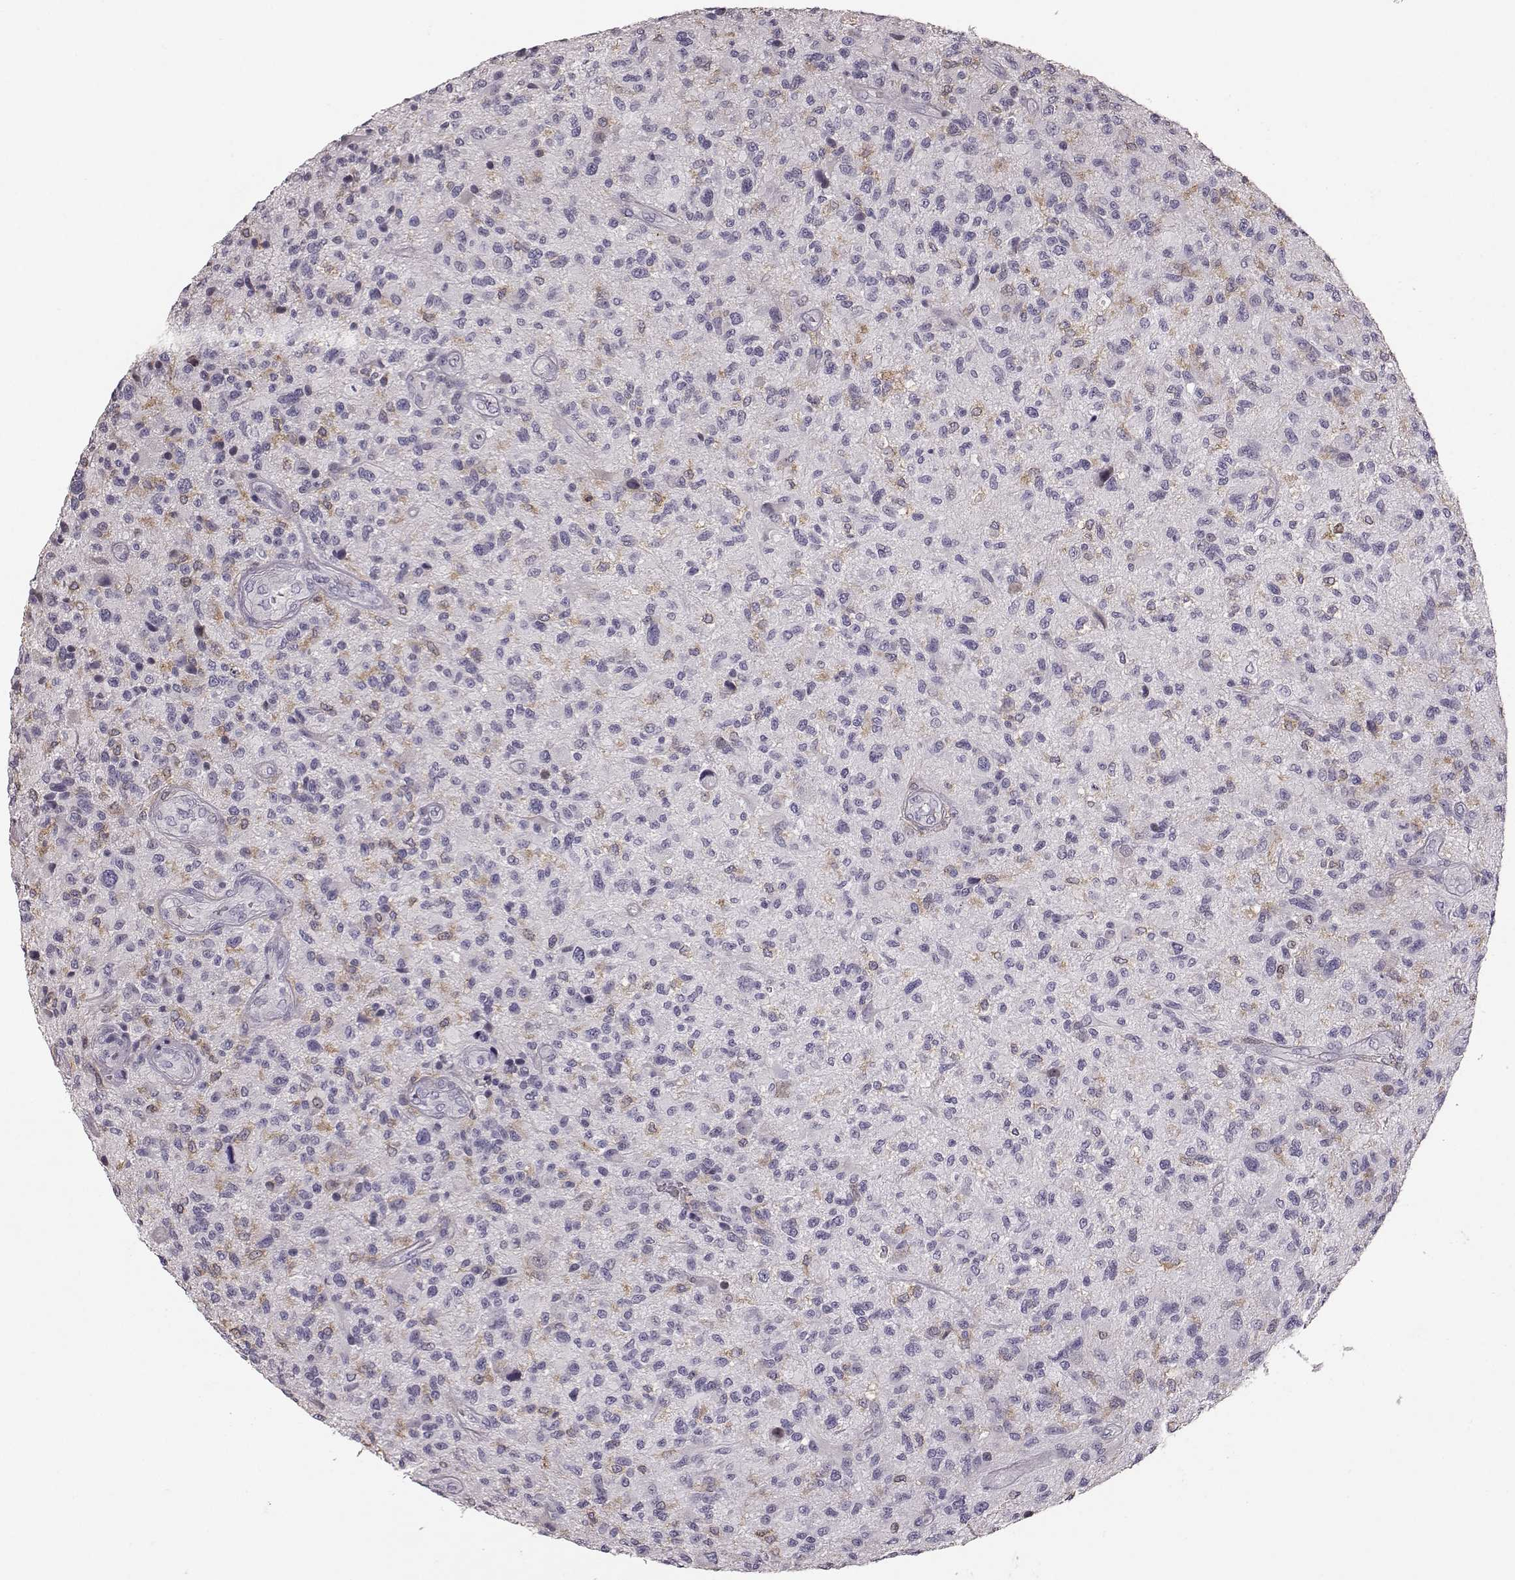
{"staining": {"intensity": "negative", "quantity": "none", "location": "none"}, "tissue": "glioma", "cell_type": "Tumor cells", "image_type": "cancer", "snomed": [{"axis": "morphology", "description": "Glioma, malignant, High grade"}, {"axis": "topography", "description": "Brain"}], "caption": "A high-resolution micrograph shows IHC staining of glioma, which shows no significant staining in tumor cells.", "gene": "GPR50", "patient": {"sex": "male", "age": 47}}